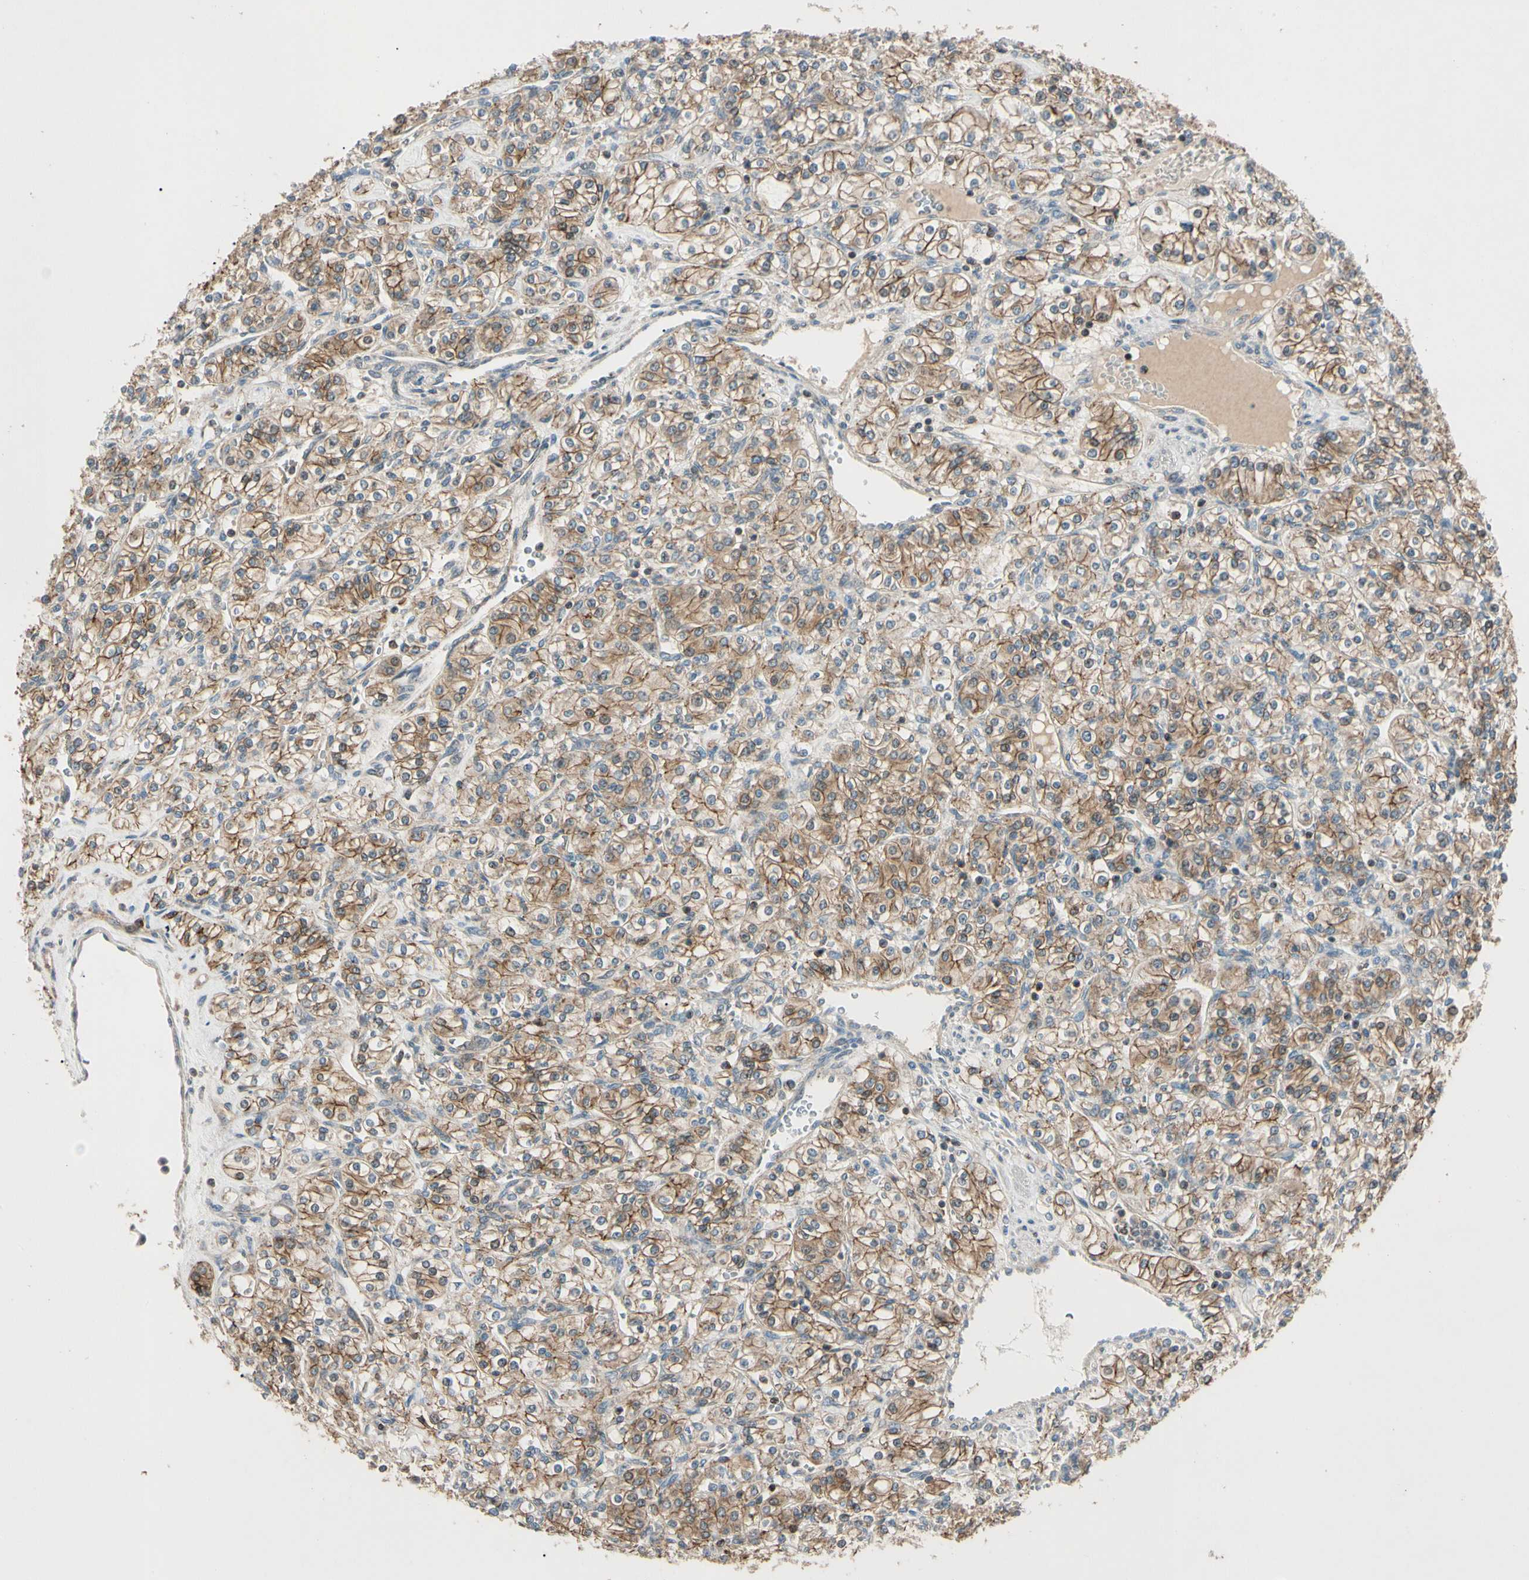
{"staining": {"intensity": "moderate", "quantity": ">75%", "location": "cytoplasmic/membranous"}, "tissue": "renal cancer", "cell_type": "Tumor cells", "image_type": "cancer", "snomed": [{"axis": "morphology", "description": "Adenocarcinoma, NOS"}, {"axis": "topography", "description": "Kidney"}], "caption": "Immunohistochemistry histopathology image of renal cancer (adenocarcinoma) stained for a protein (brown), which displays medium levels of moderate cytoplasmic/membranous expression in about >75% of tumor cells.", "gene": "CDH6", "patient": {"sex": "male", "age": 77}}